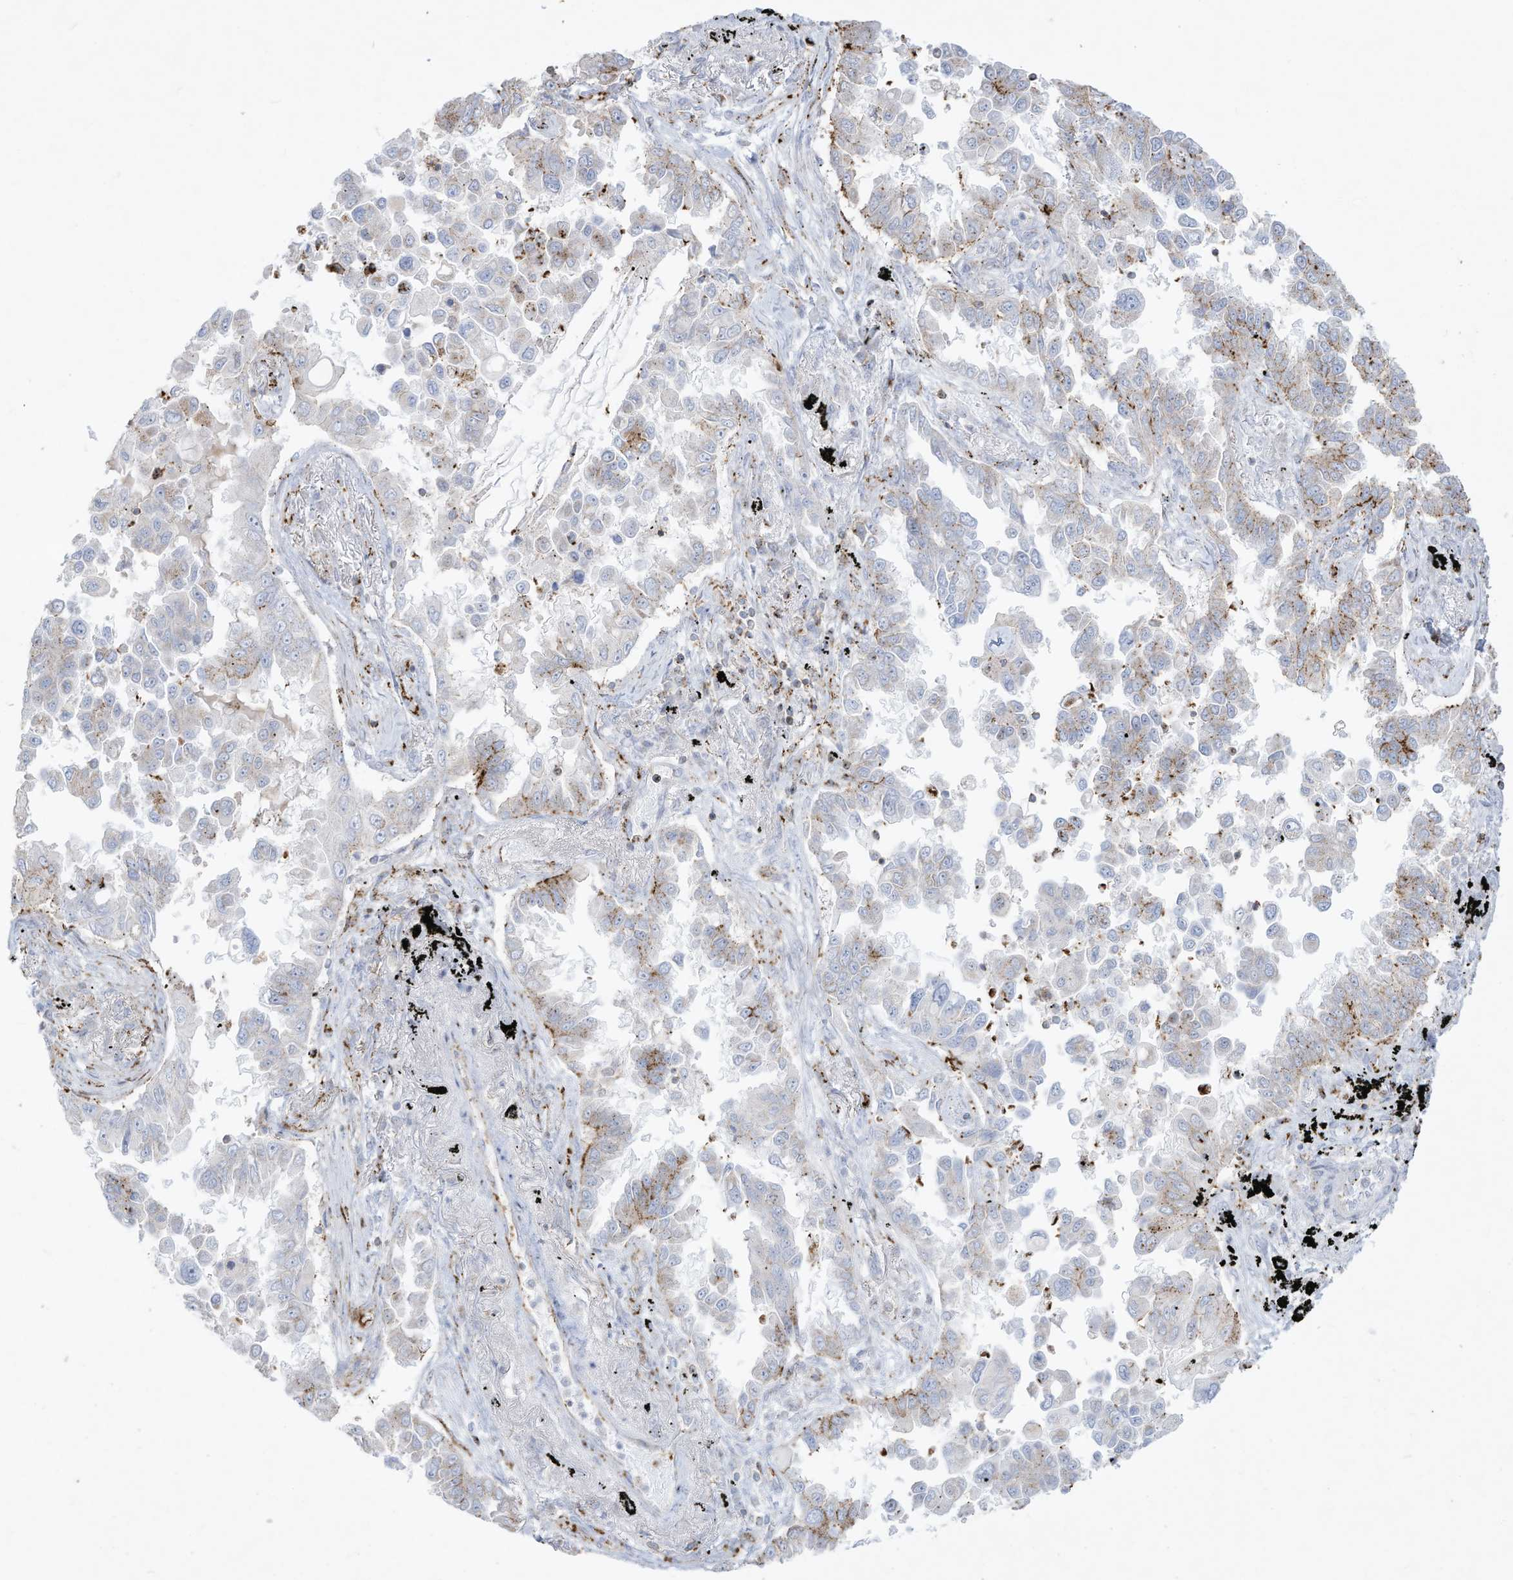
{"staining": {"intensity": "moderate", "quantity": "<25%", "location": "cytoplasmic/membranous"}, "tissue": "lung cancer", "cell_type": "Tumor cells", "image_type": "cancer", "snomed": [{"axis": "morphology", "description": "Adenocarcinoma, NOS"}, {"axis": "topography", "description": "Lung"}], "caption": "Protein expression analysis of human lung cancer reveals moderate cytoplasmic/membranous positivity in about <25% of tumor cells.", "gene": "THNSL2", "patient": {"sex": "female", "age": 67}}